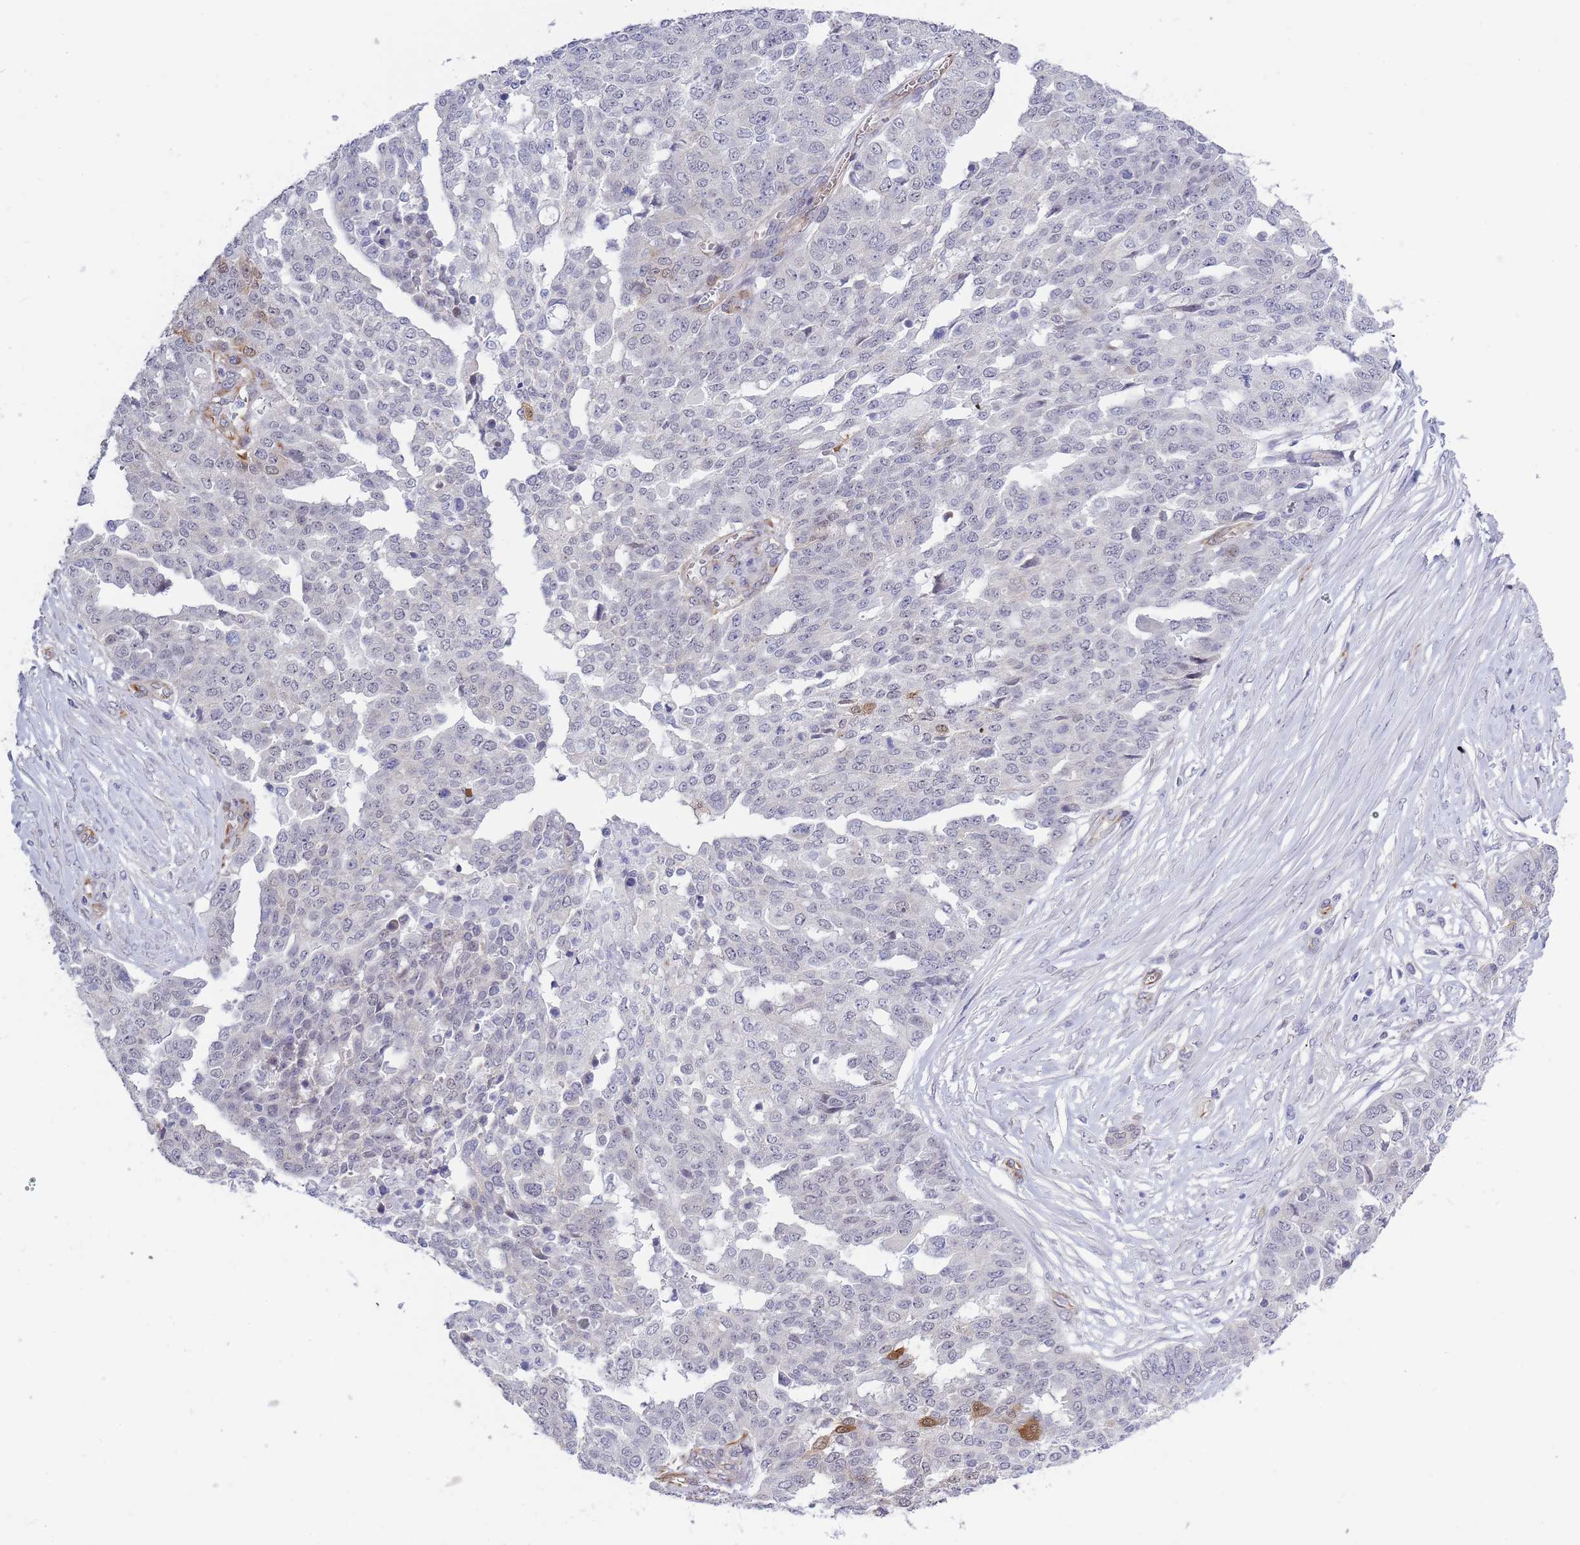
{"staining": {"intensity": "moderate", "quantity": "<25%", "location": "cytoplasmic/membranous,nuclear"}, "tissue": "ovarian cancer", "cell_type": "Tumor cells", "image_type": "cancer", "snomed": [{"axis": "morphology", "description": "Cystadenocarcinoma, serous, NOS"}, {"axis": "topography", "description": "Soft tissue"}, {"axis": "topography", "description": "Ovary"}], "caption": "High-magnification brightfield microscopy of serous cystadenocarcinoma (ovarian) stained with DAB (brown) and counterstained with hematoxylin (blue). tumor cells exhibit moderate cytoplasmic/membranous and nuclear staining is appreciated in about<25% of cells. The staining was performed using DAB to visualize the protein expression in brown, while the nuclei were stained in blue with hematoxylin (Magnification: 20x).", "gene": "C19orf25", "patient": {"sex": "female", "age": 57}}